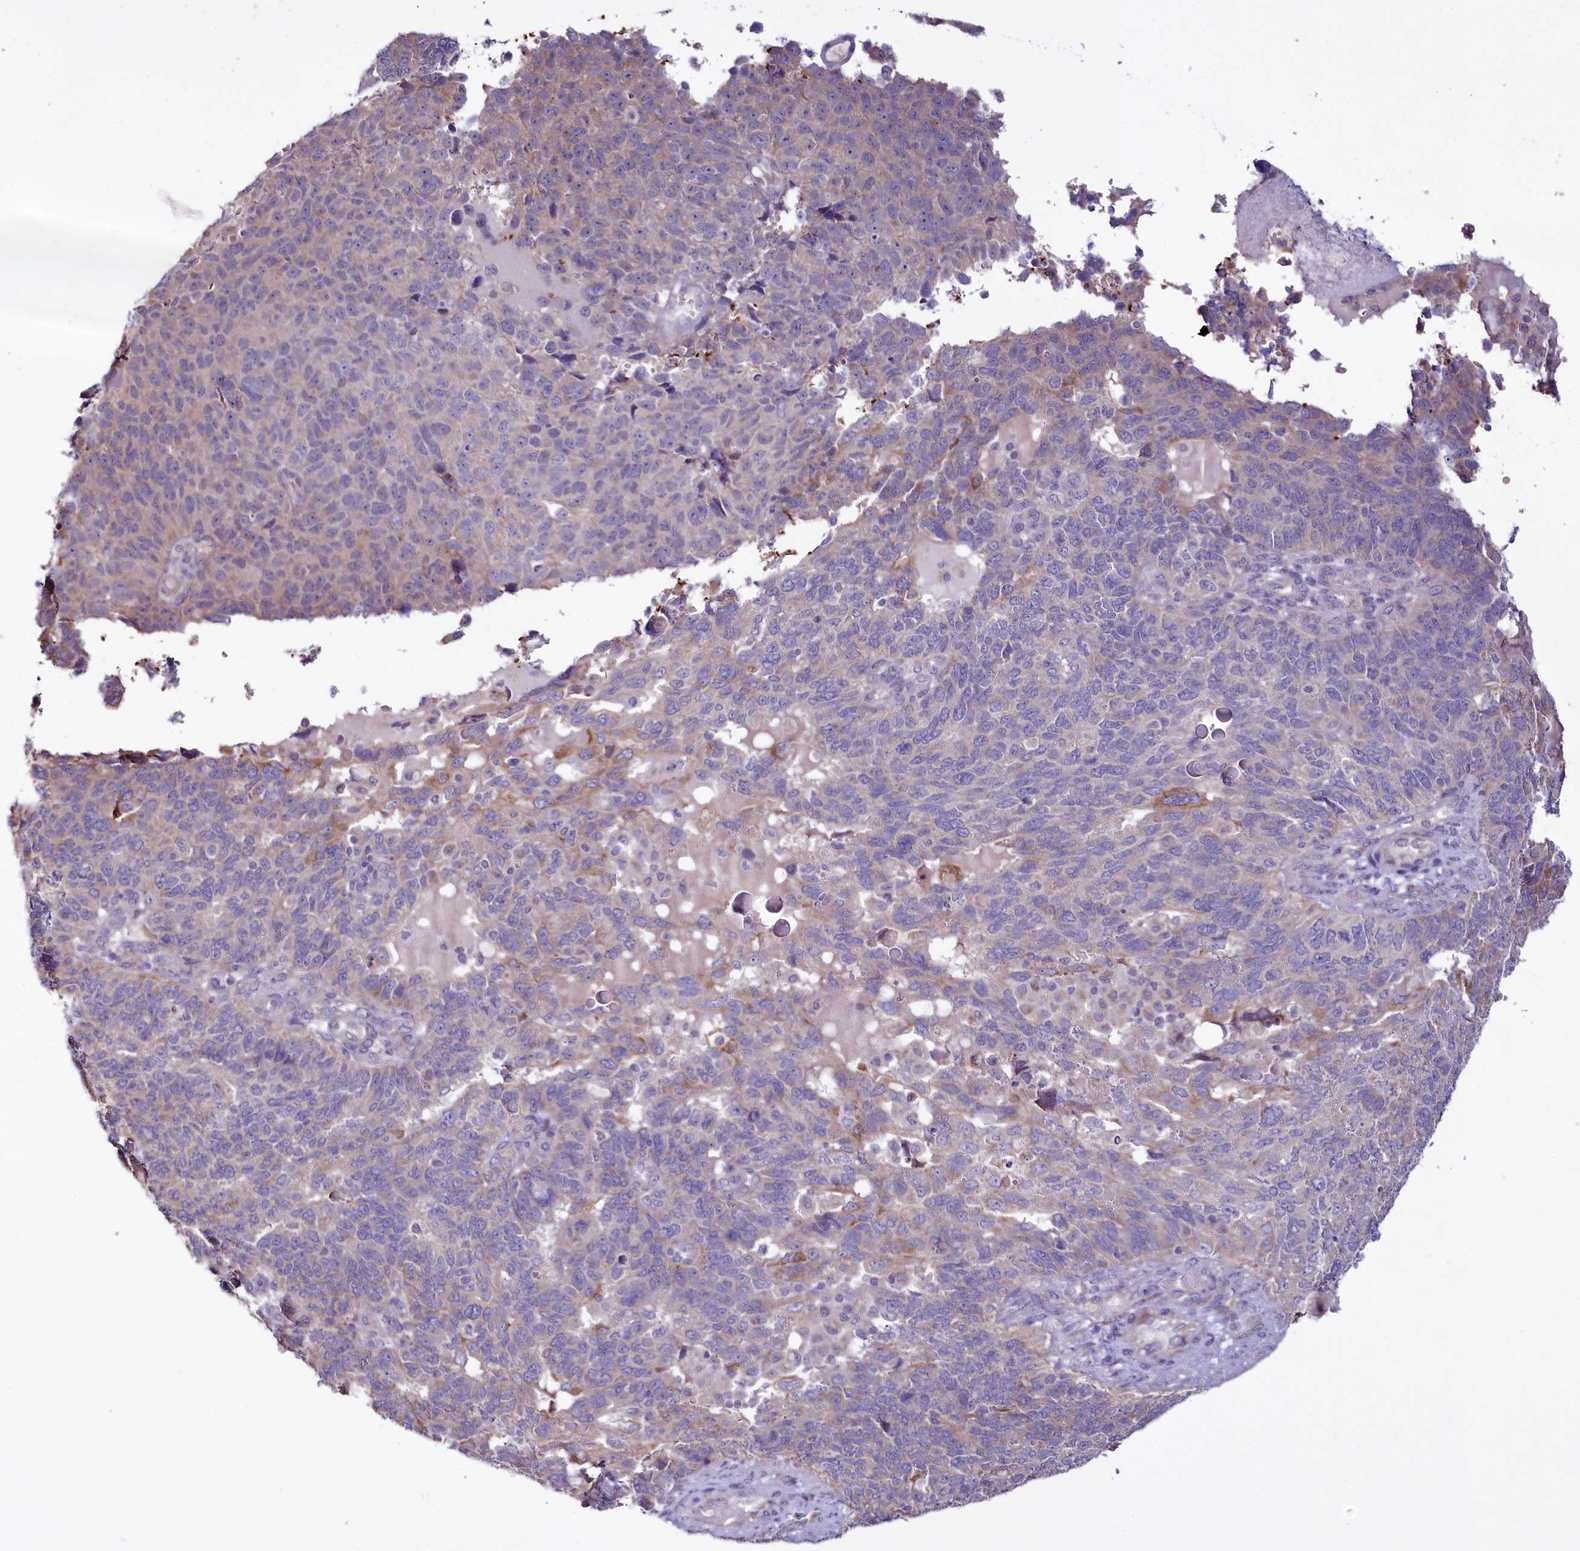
{"staining": {"intensity": "moderate", "quantity": "<25%", "location": "cytoplasmic/membranous"}, "tissue": "endometrial cancer", "cell_type": "Tumor cells", "image_type": "cancer", "snomed": [{"axis": "morphology", "description": "Adenocarcinoma, NOS"}, {"axis": "topography", "description": "Endometrium"}], "caption": "There is low levels of moderate cytoplasmic/membranous expression in tumor cells of endometrial cancer, as demonstrated by immunohistochemical staining (brown color).", "gene": "CEP295", "patient": {"sex": "female", "age": 66}}